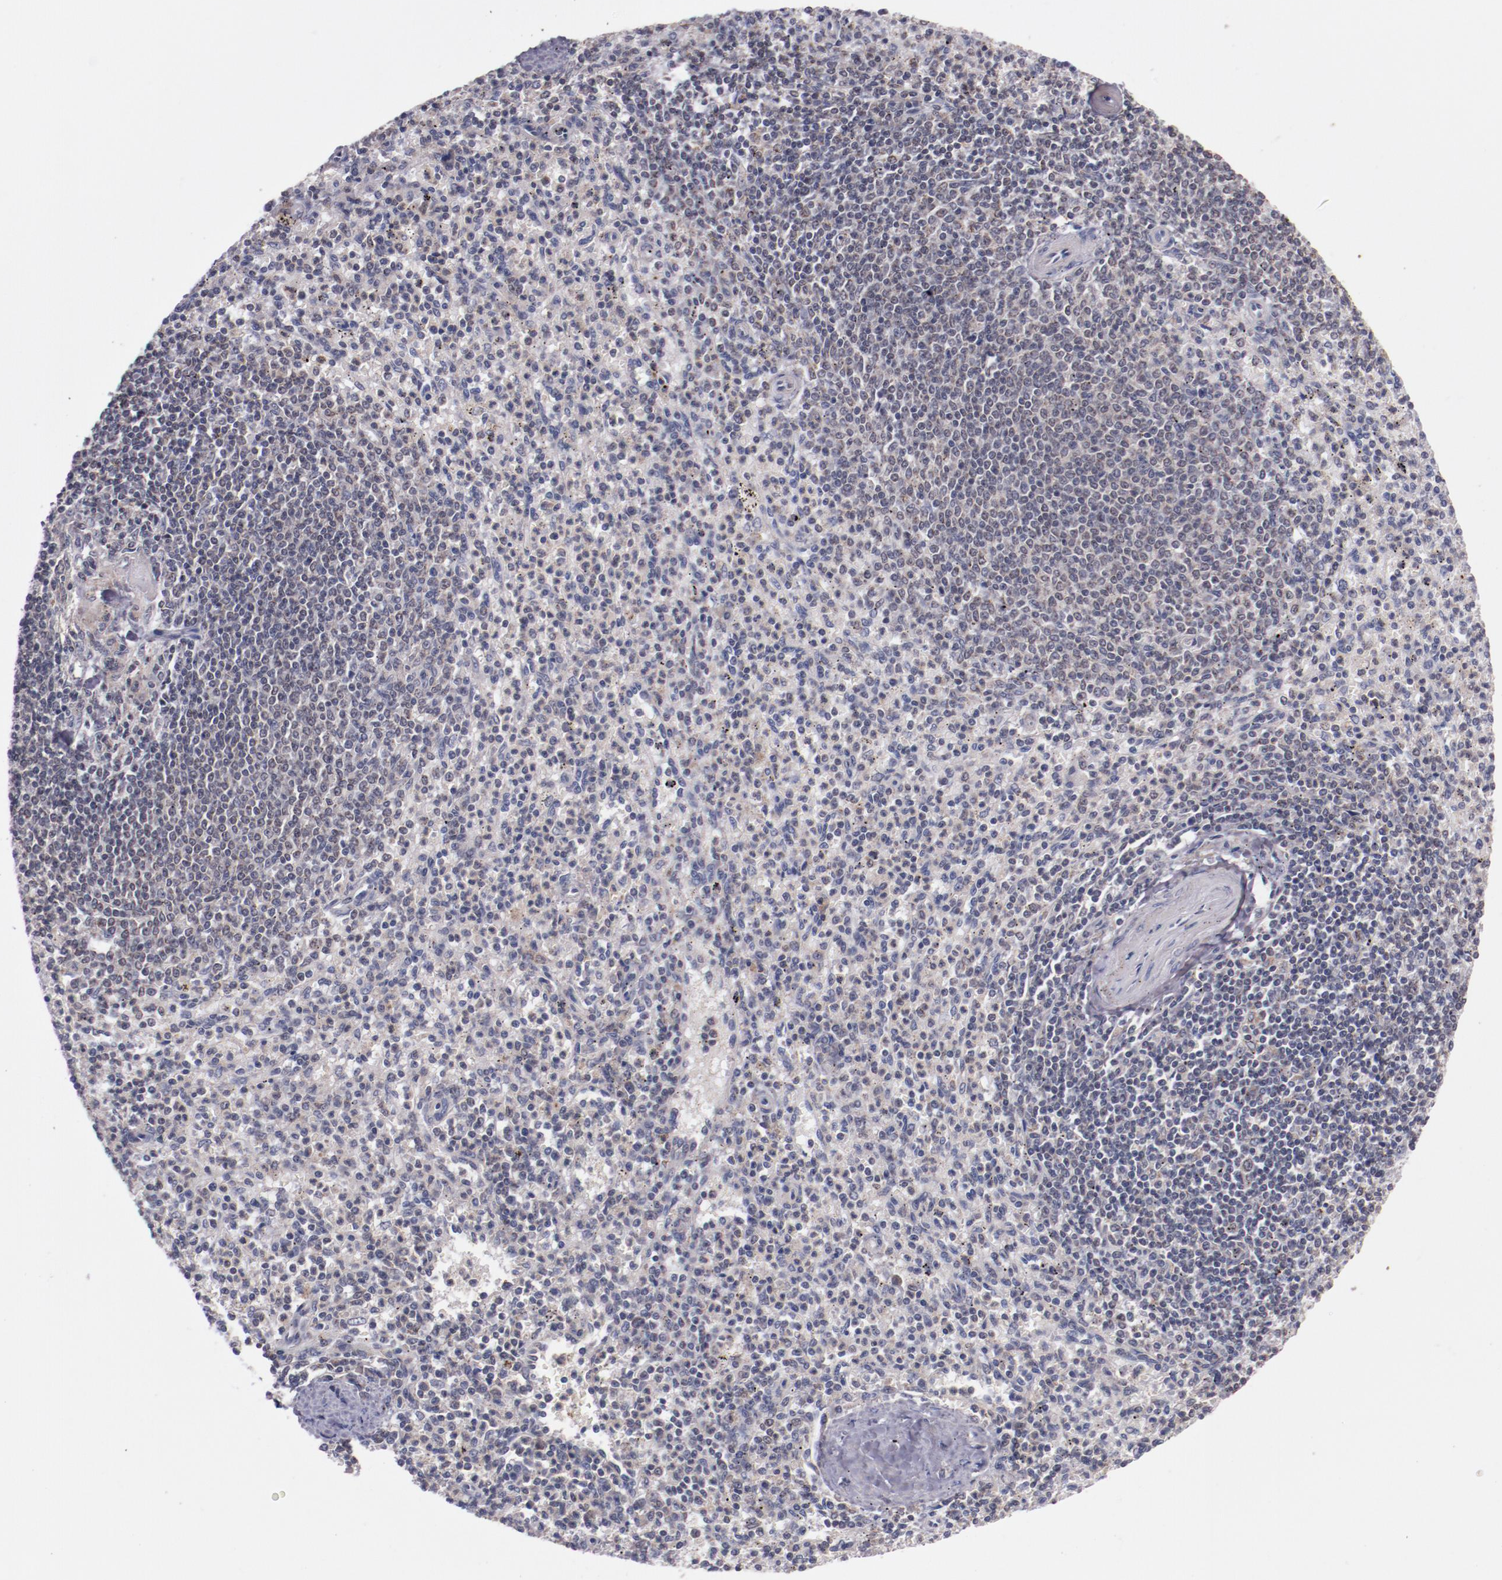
{"staining": {"intensity": "negative", "quantity": "none", "location": "none"}, "tissue": "spleen", "cell_type": "Cells in red pulp", "image_type": "normal", "snomed": [{"axis": "morphology", "description": "Normal tissue, NOS"}, {"axis": "topography", "description": "Spleen"}], "caption": "An immunohistochemistry (IHC) image of normal spleen is shown. There is no staining in cells in red pulp of spleen.", "gene": "SYP", "patient": {"sex": "male", "age": 72}}